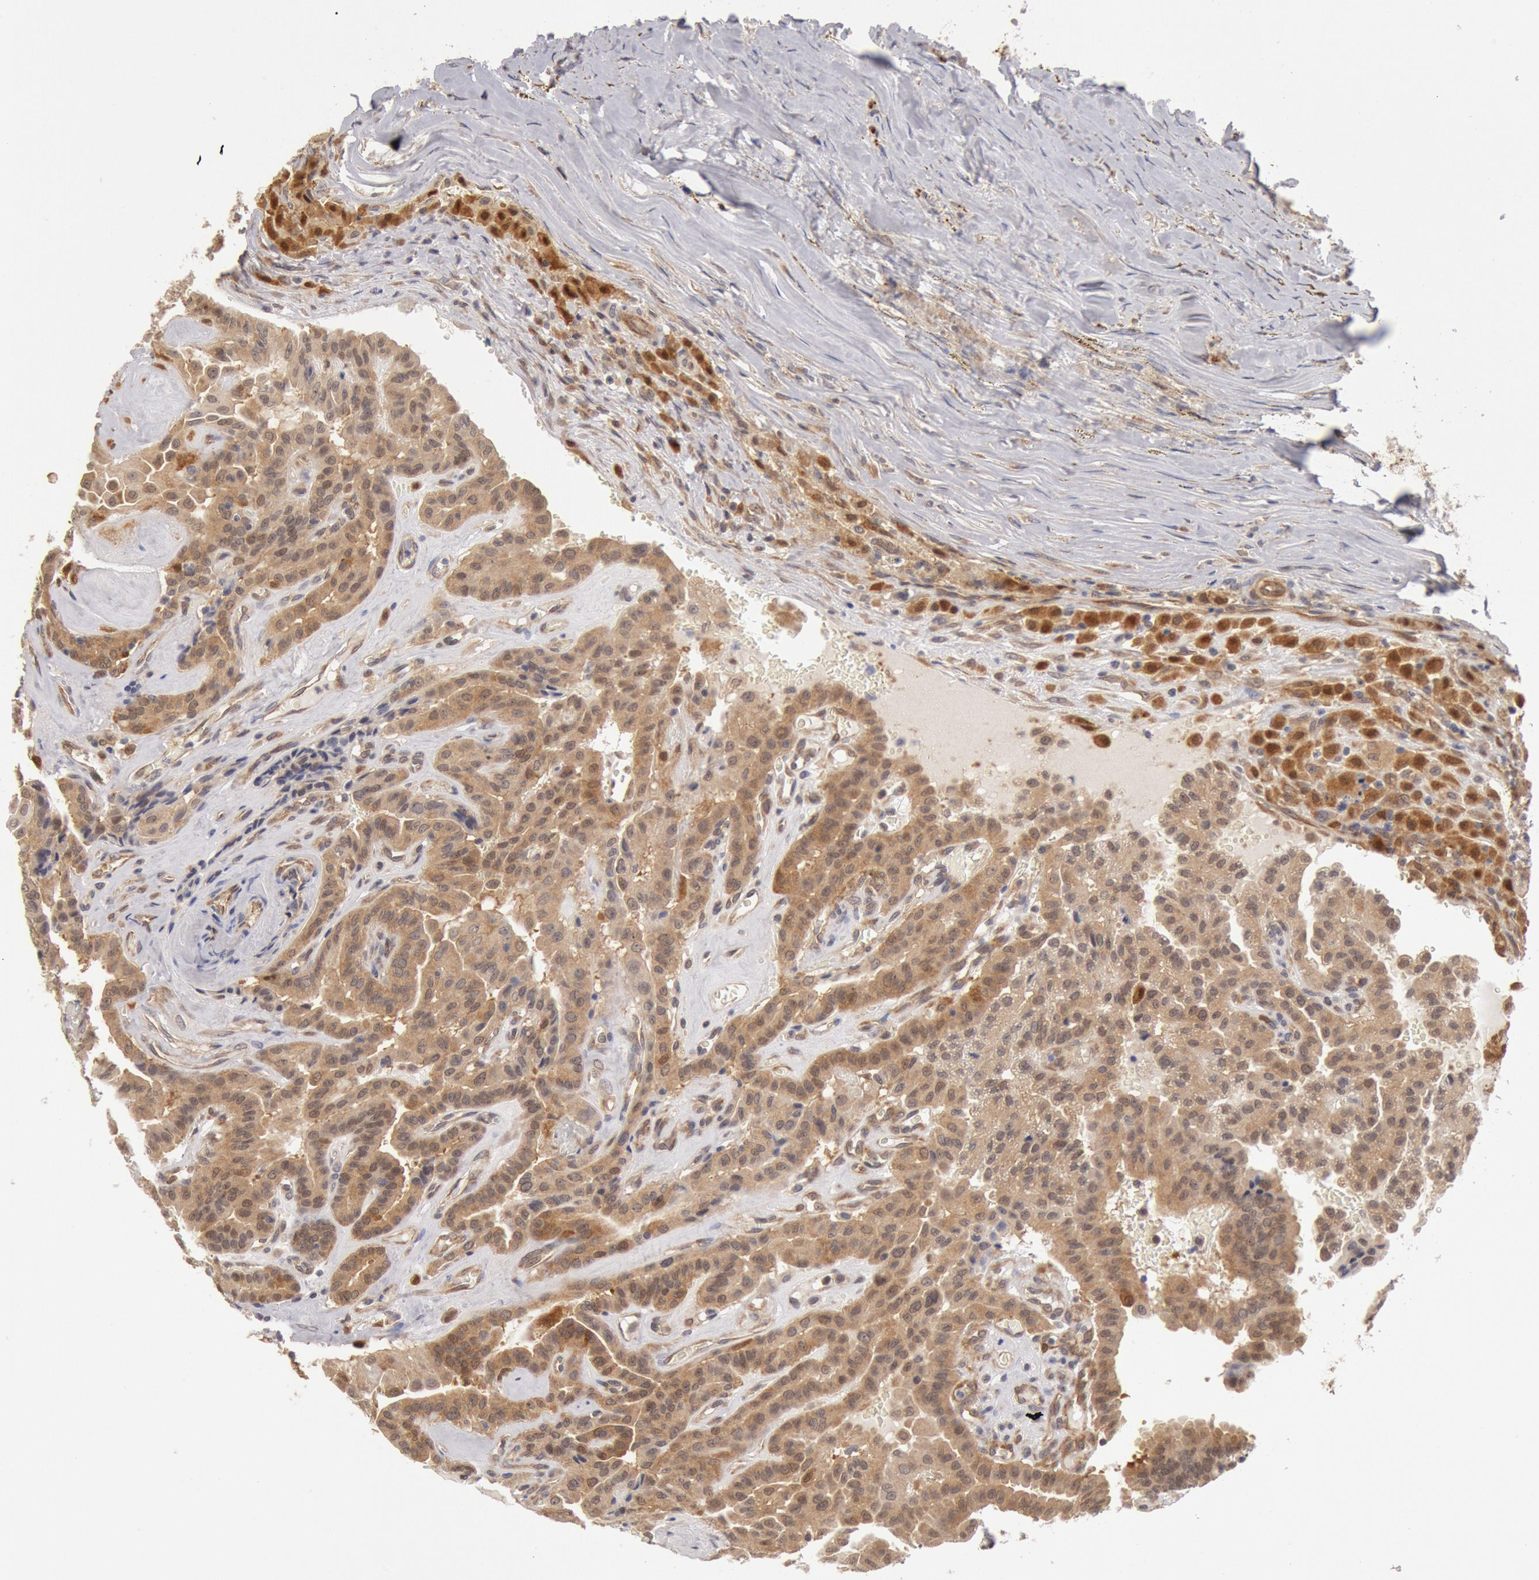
{"staining": {"intensity": "moderate", "quantity": ">75%", "location": "cytoplasmic/membranous"}, "tissue": "thyroid cancer", "cell_type": "Tumor cells", "image_type": "cancer", "snomed": [{"axis": "morphology", "description": "Papillary adenocarcinoma, NOS"}, {"axis": "topography", "description": "Thyroid gland"}], "caption": "Brown immunohistochemical staining in thyroid cancer reveals moderate cytoplasmic/membranous positivity in approximately >75% of tumor cells. The staining is performed using DAB (3,3'-diaminobenzidine) brown chromogen to label protein expression. The nuclei are counter-stained blue using hematoxylin.", "gene": "DNAJA1", "patient": {"sex": "male", "age": 87}}